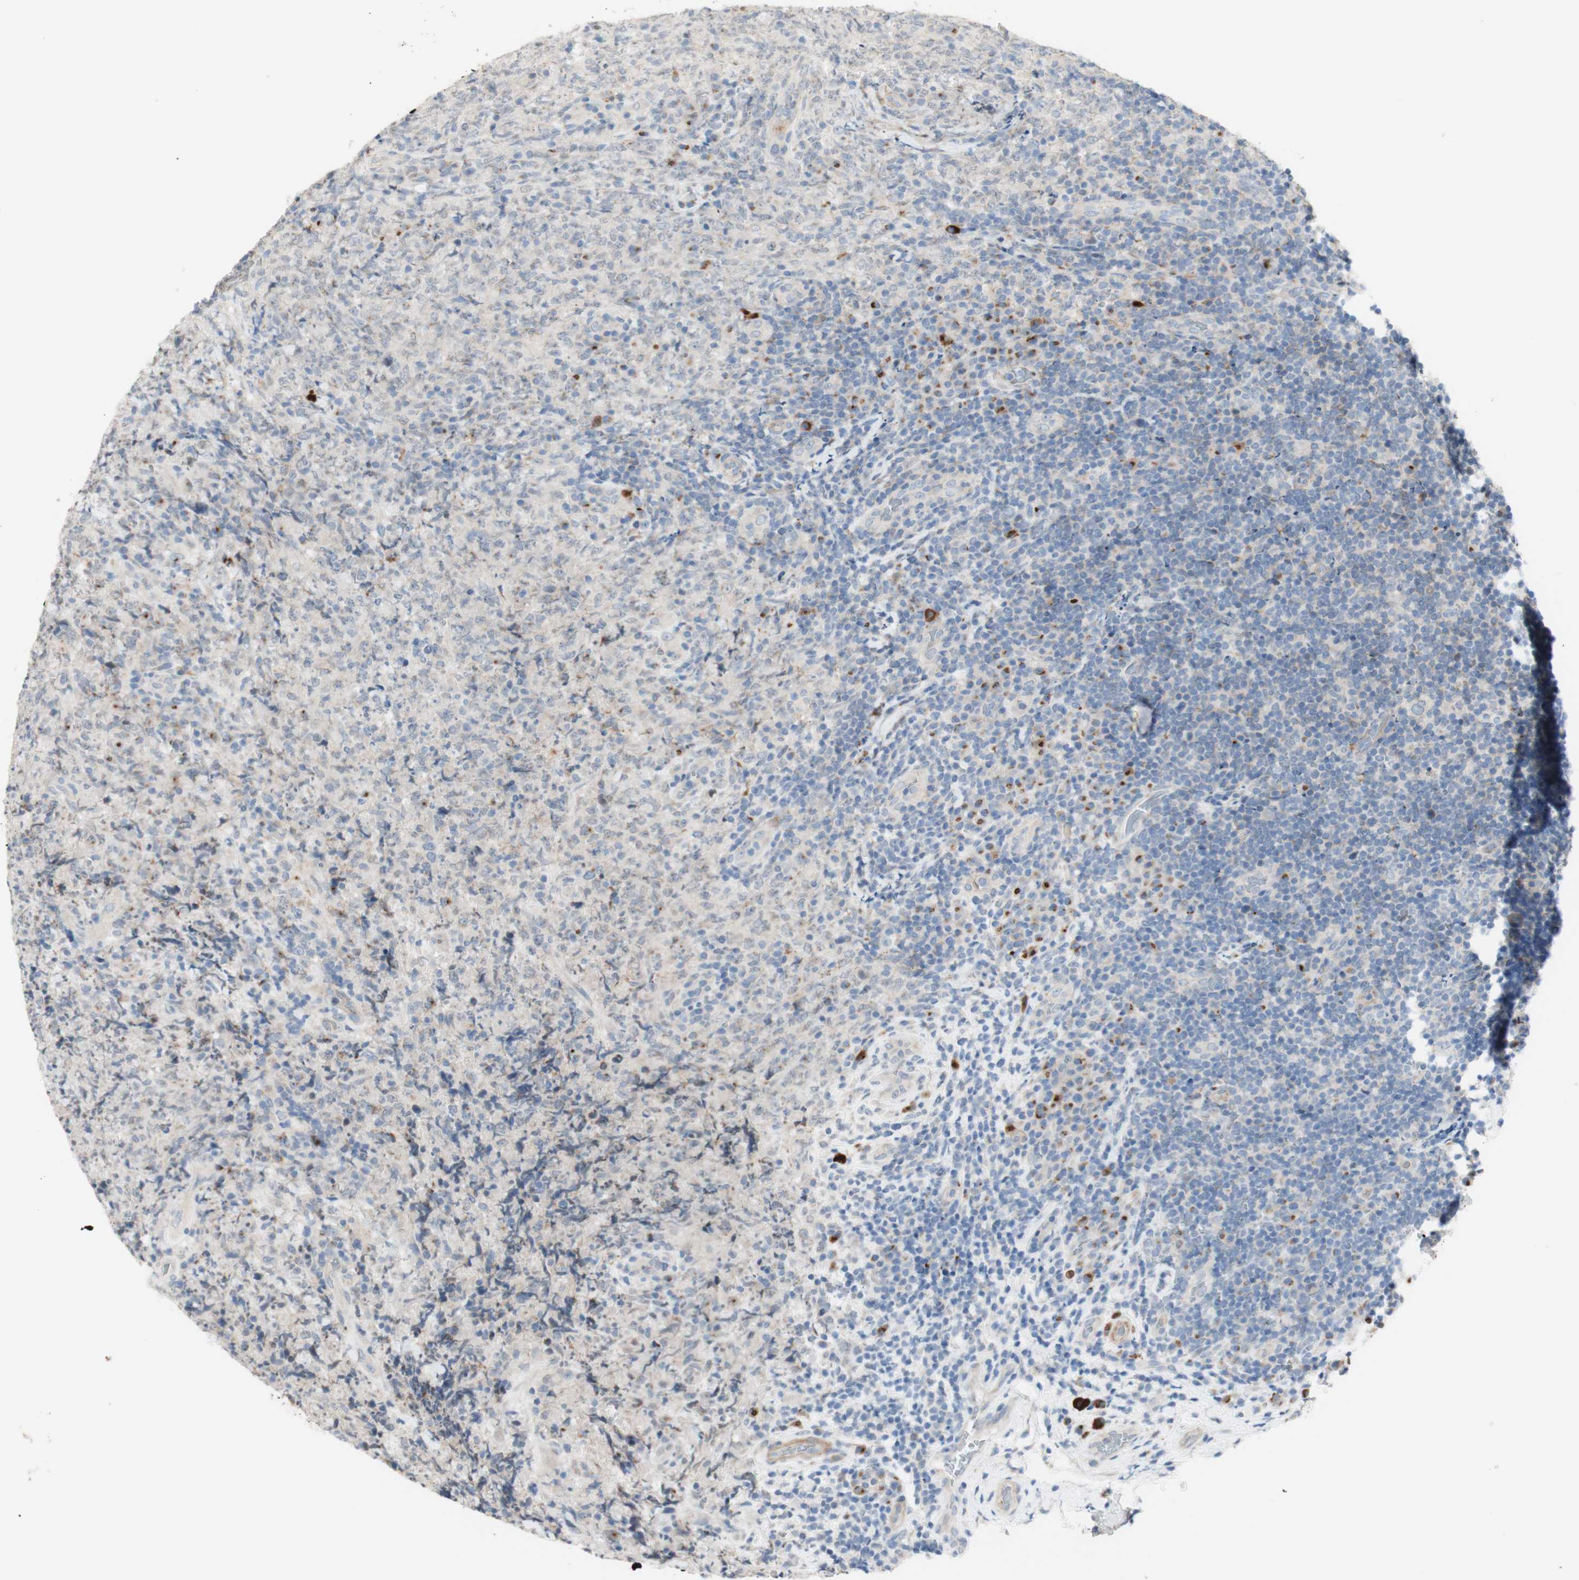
{"staining": {"intensity": "negative", "quantity": "none", "location": "none"}, "tissue": "lymphoma", "cell_type": "Tumor cells", "image_type": "cancer", "snomed": [{"axis": "morphology", "description": "Malignant lymphoma, non-Hodgkin's type, High grade"}, {"axis": "topography", "description": "Tonsil"}], "caption": "IHC micrograph of high-grade malignant lymphoma, non-Hodgkin's type stained for a protein (brown), which reveals no positivity in tumor cells.", "gene": "MANEA", "patient": {"sex": "female", "age": 36}}